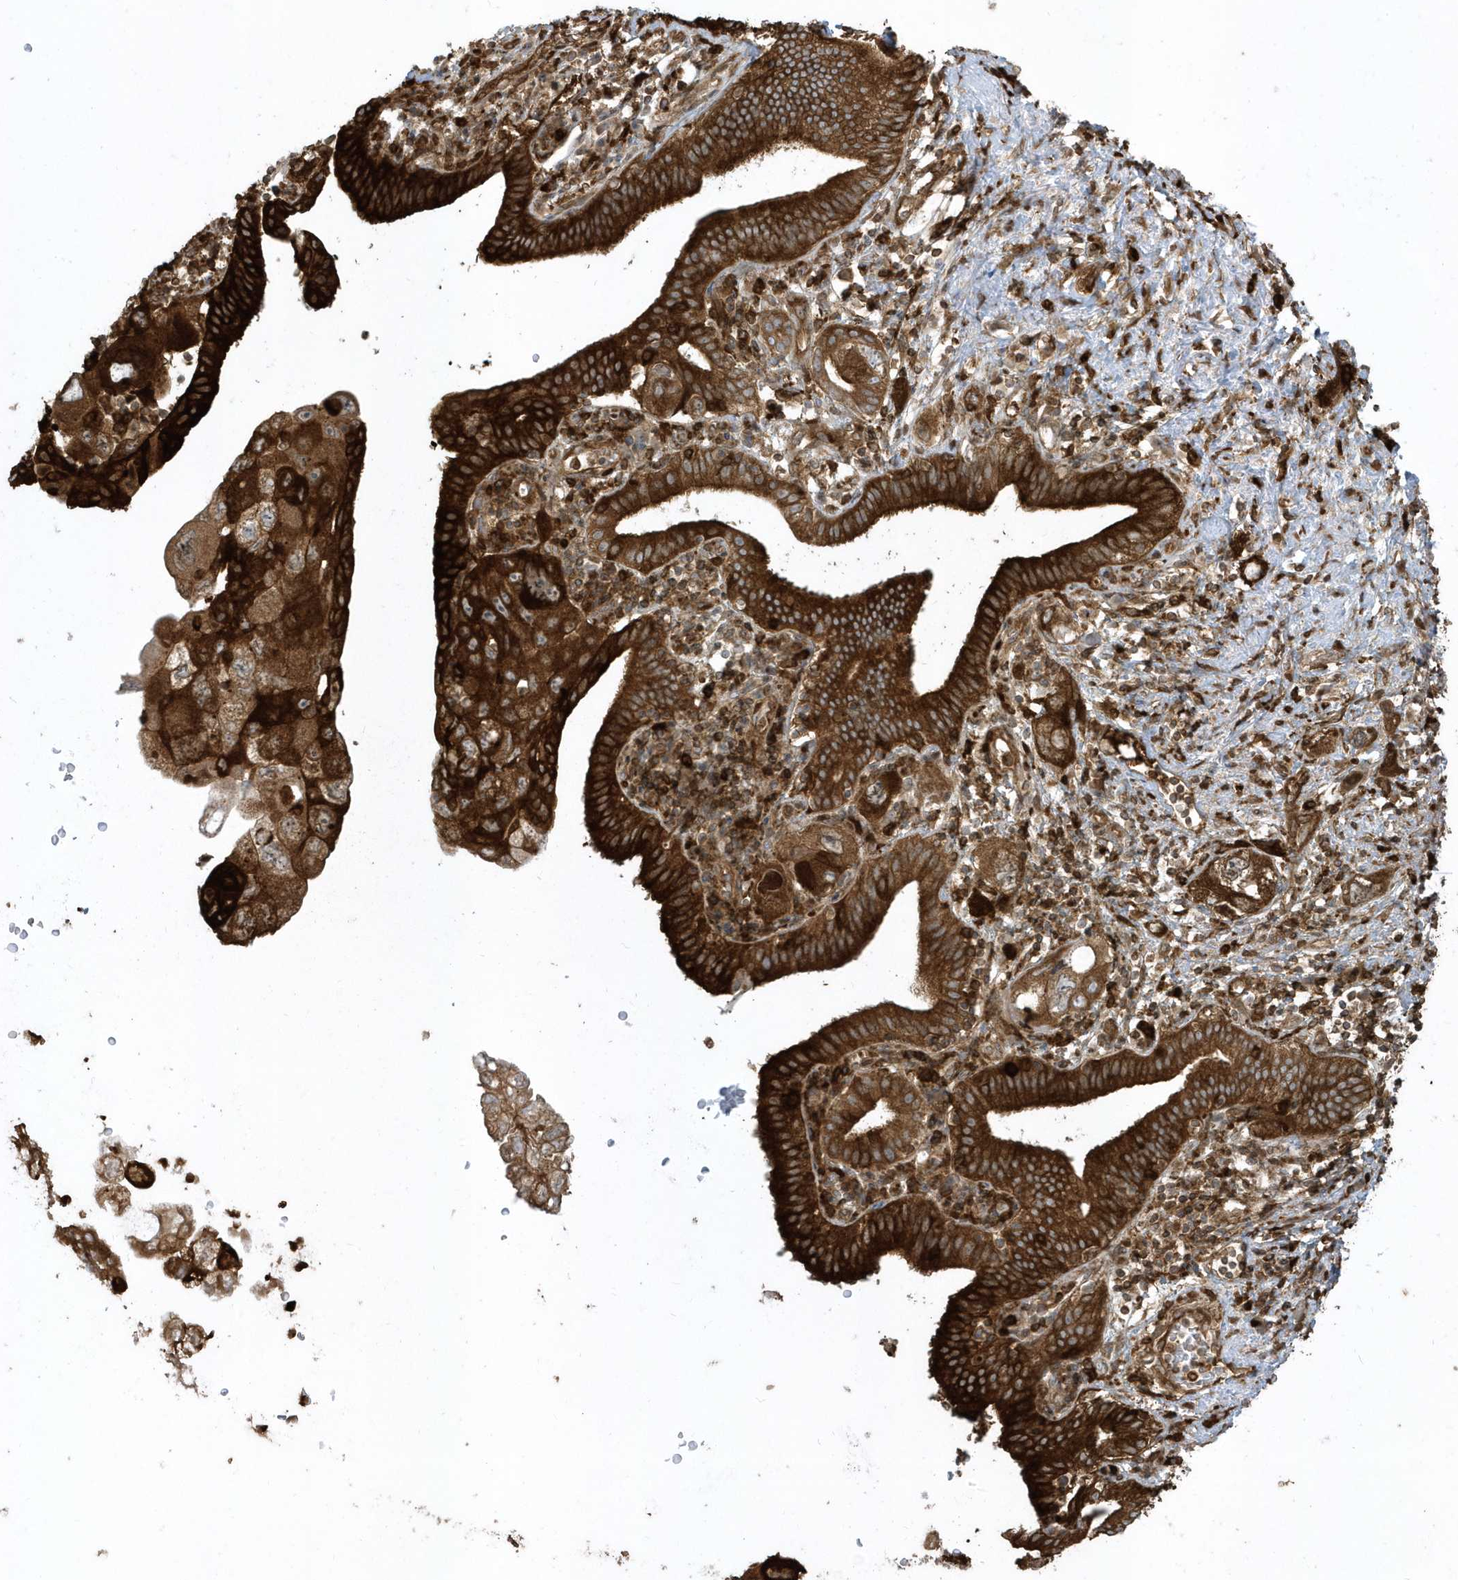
{"staining": {"intensity": "strong", "quantity": ">75%", "location": "cytoplasmic/membranous"}, "tissue": "pancreatic cancer", "cell_type": "Tumor cells", "image_type": "cancer", "snomed": [{"axis": "morphology", "description": "Adenocarcinoma, NOS"}, {"axis": "topography", "description": "Pancreas"}], "caption": "Immunohistochemical staining of human pancreatic adenocarcinoma reveals strong cytoplasmic/membranous protein positivity in about >75% of tumor cells. (brown staining indicates protein expression, while blue staining denotes nuclei).", "gene": "CLCN6", "patient": {"sex": "female", "age": 73}}